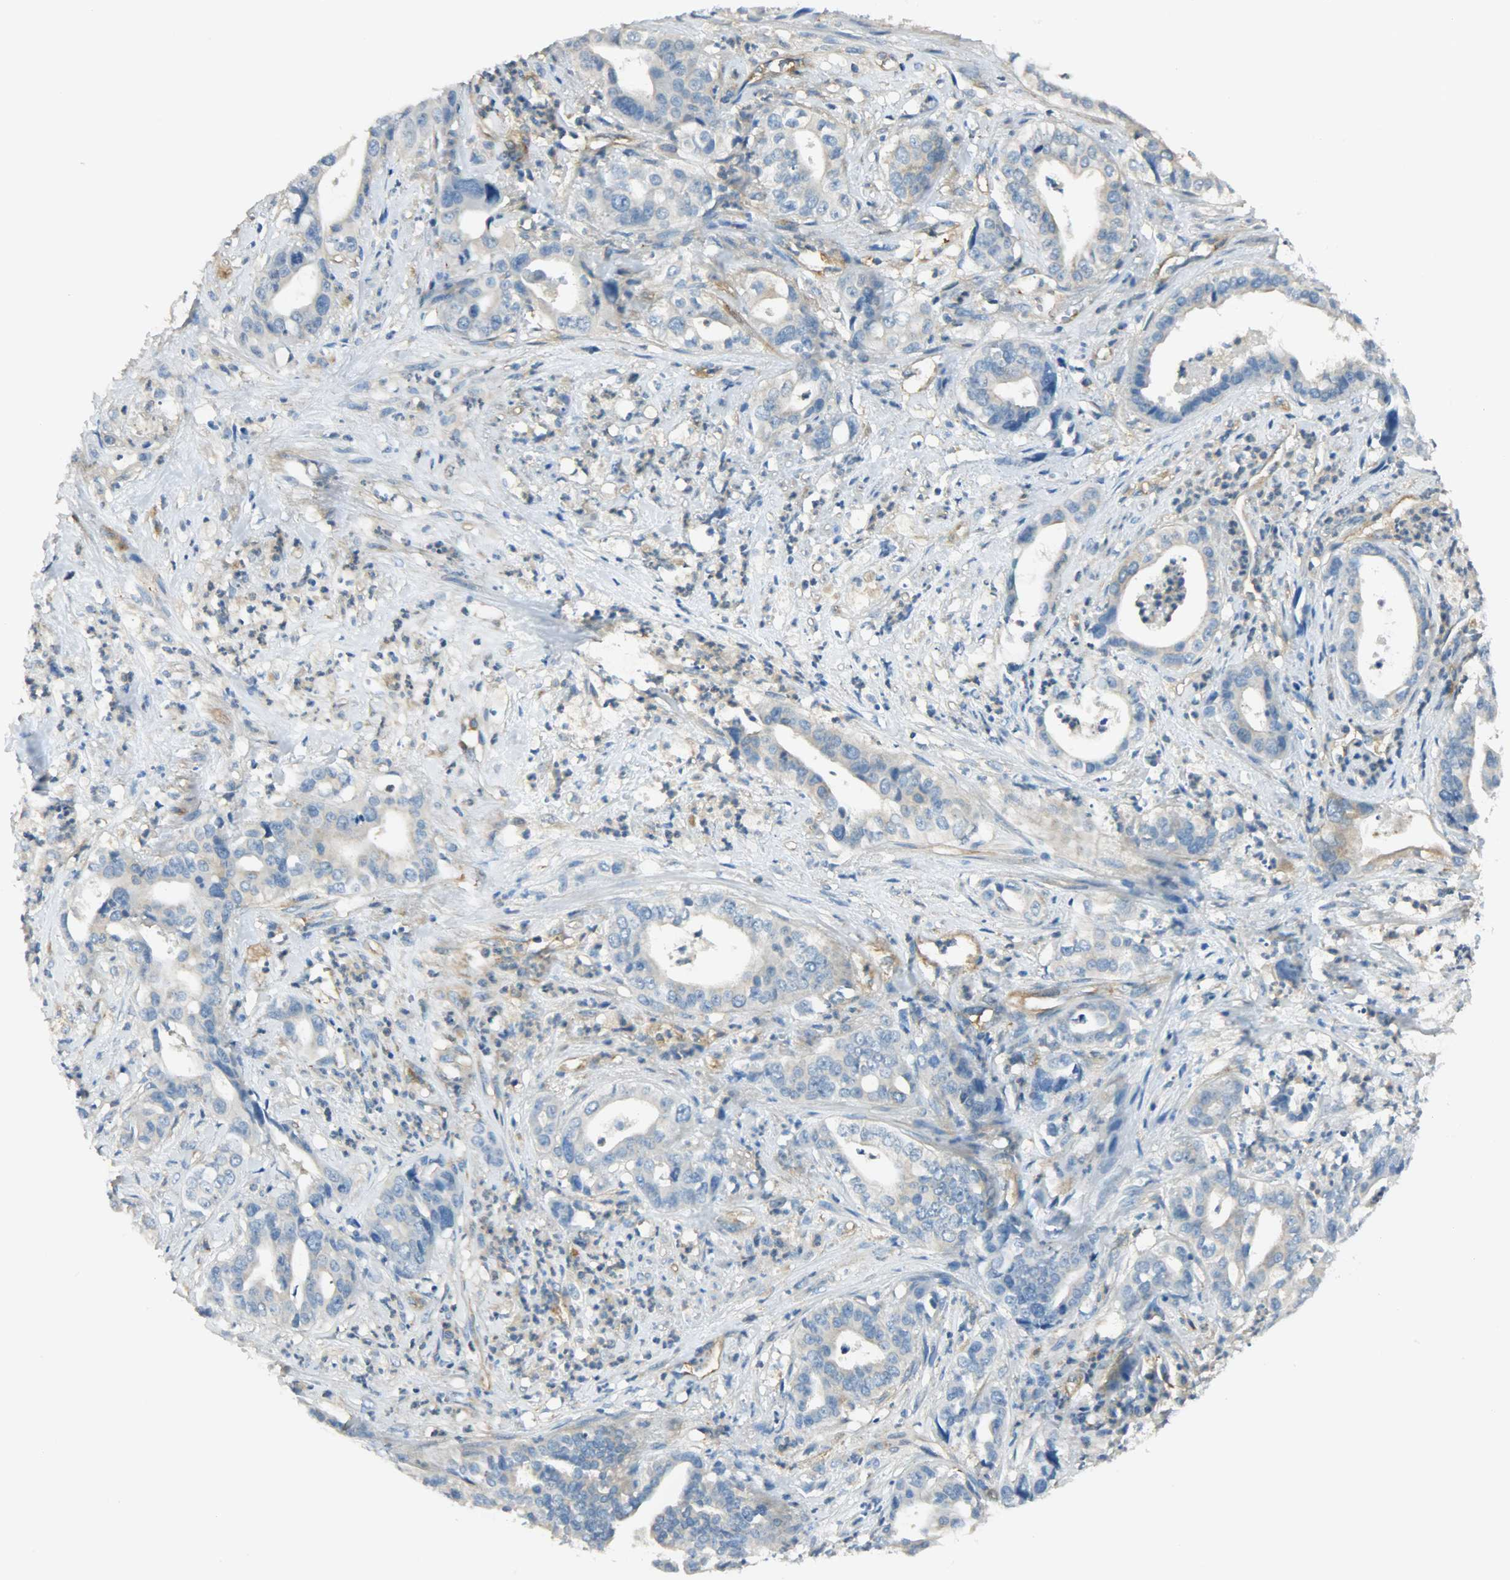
{"staining": {"intensity": "weak", "quantity": "<25%", "location": "cytoplasmic/membranous"}, "tissue": "liver cancer", "cell_type": "Tumor cells", "image_type": "cancer", "snomed": [{"axis": "morphology", "description": "Cholangiocarcinoma"}, {"axis": "topography", "description": "Liver"}], "caption": "Tumor cells are negative for brown protein staining in liver cholangiocarcinoma.", "gene": "TSC22D2", "patient": {"sex": "female", "age": 61}}